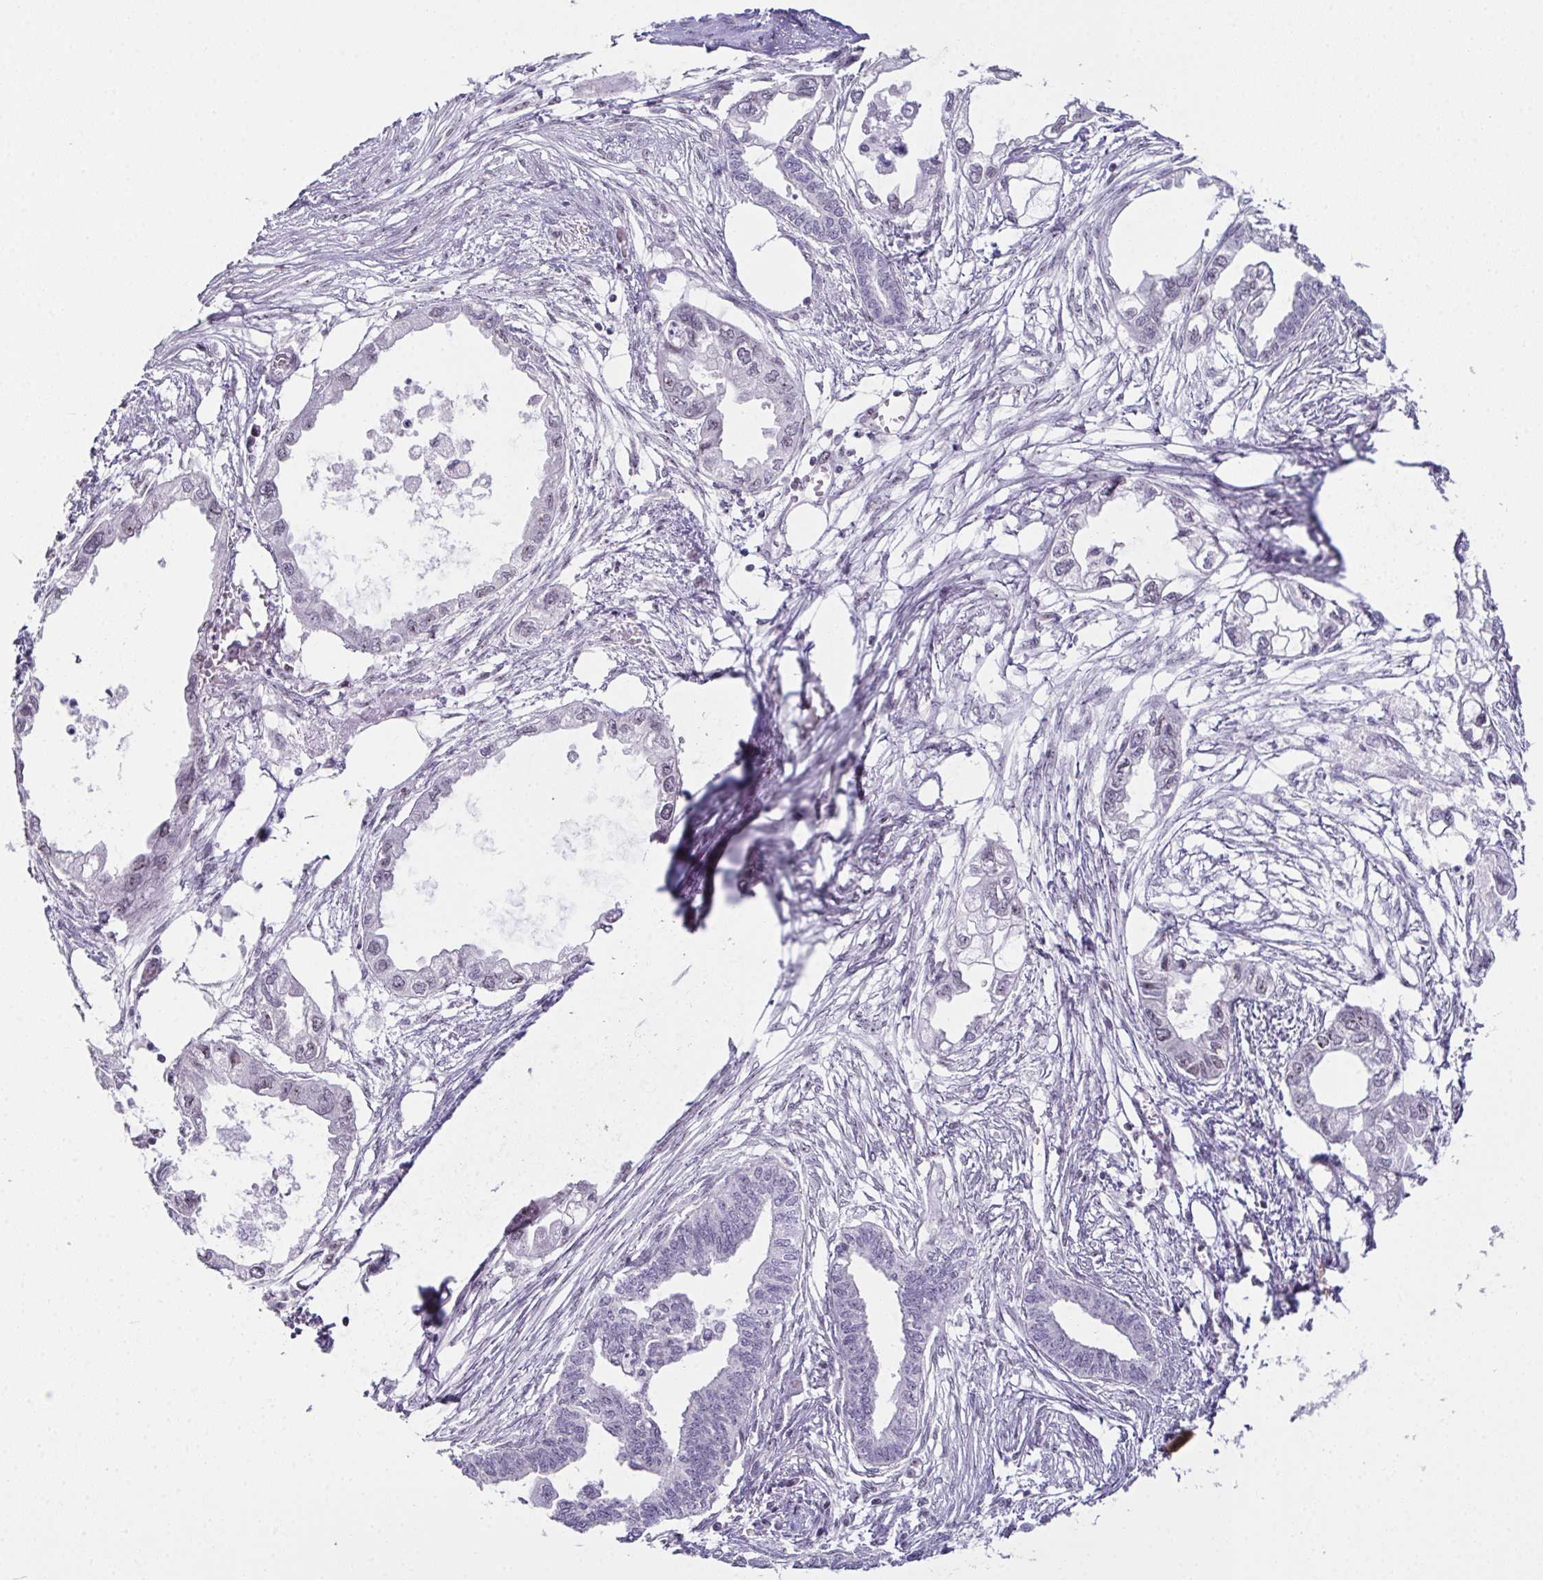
{"staining": {"intensity": "negative", "quantity": "none", "location": "none"}, "tissue": "endometrial cancer", "cell_type": "Tumor cells", "image_type": "cancer", "snomed": [{"axis": "morphology", "description": "Adenocarcinoma, NOS"}, {"axis": "morphology", "description": "Adenocarcinoma, metastatic, NOS"}, {"axis": "topography", "description": "Adipose tissue"}, {"axis": "topography", "description": "Endometrium"}], "caption": "Endometrial metastatic adenocarcinoma stained for a protein using IHC exhibits no staining tumor cells.", "gene": "ZNF800", "patient": {"sex": "female", "age": 67}}